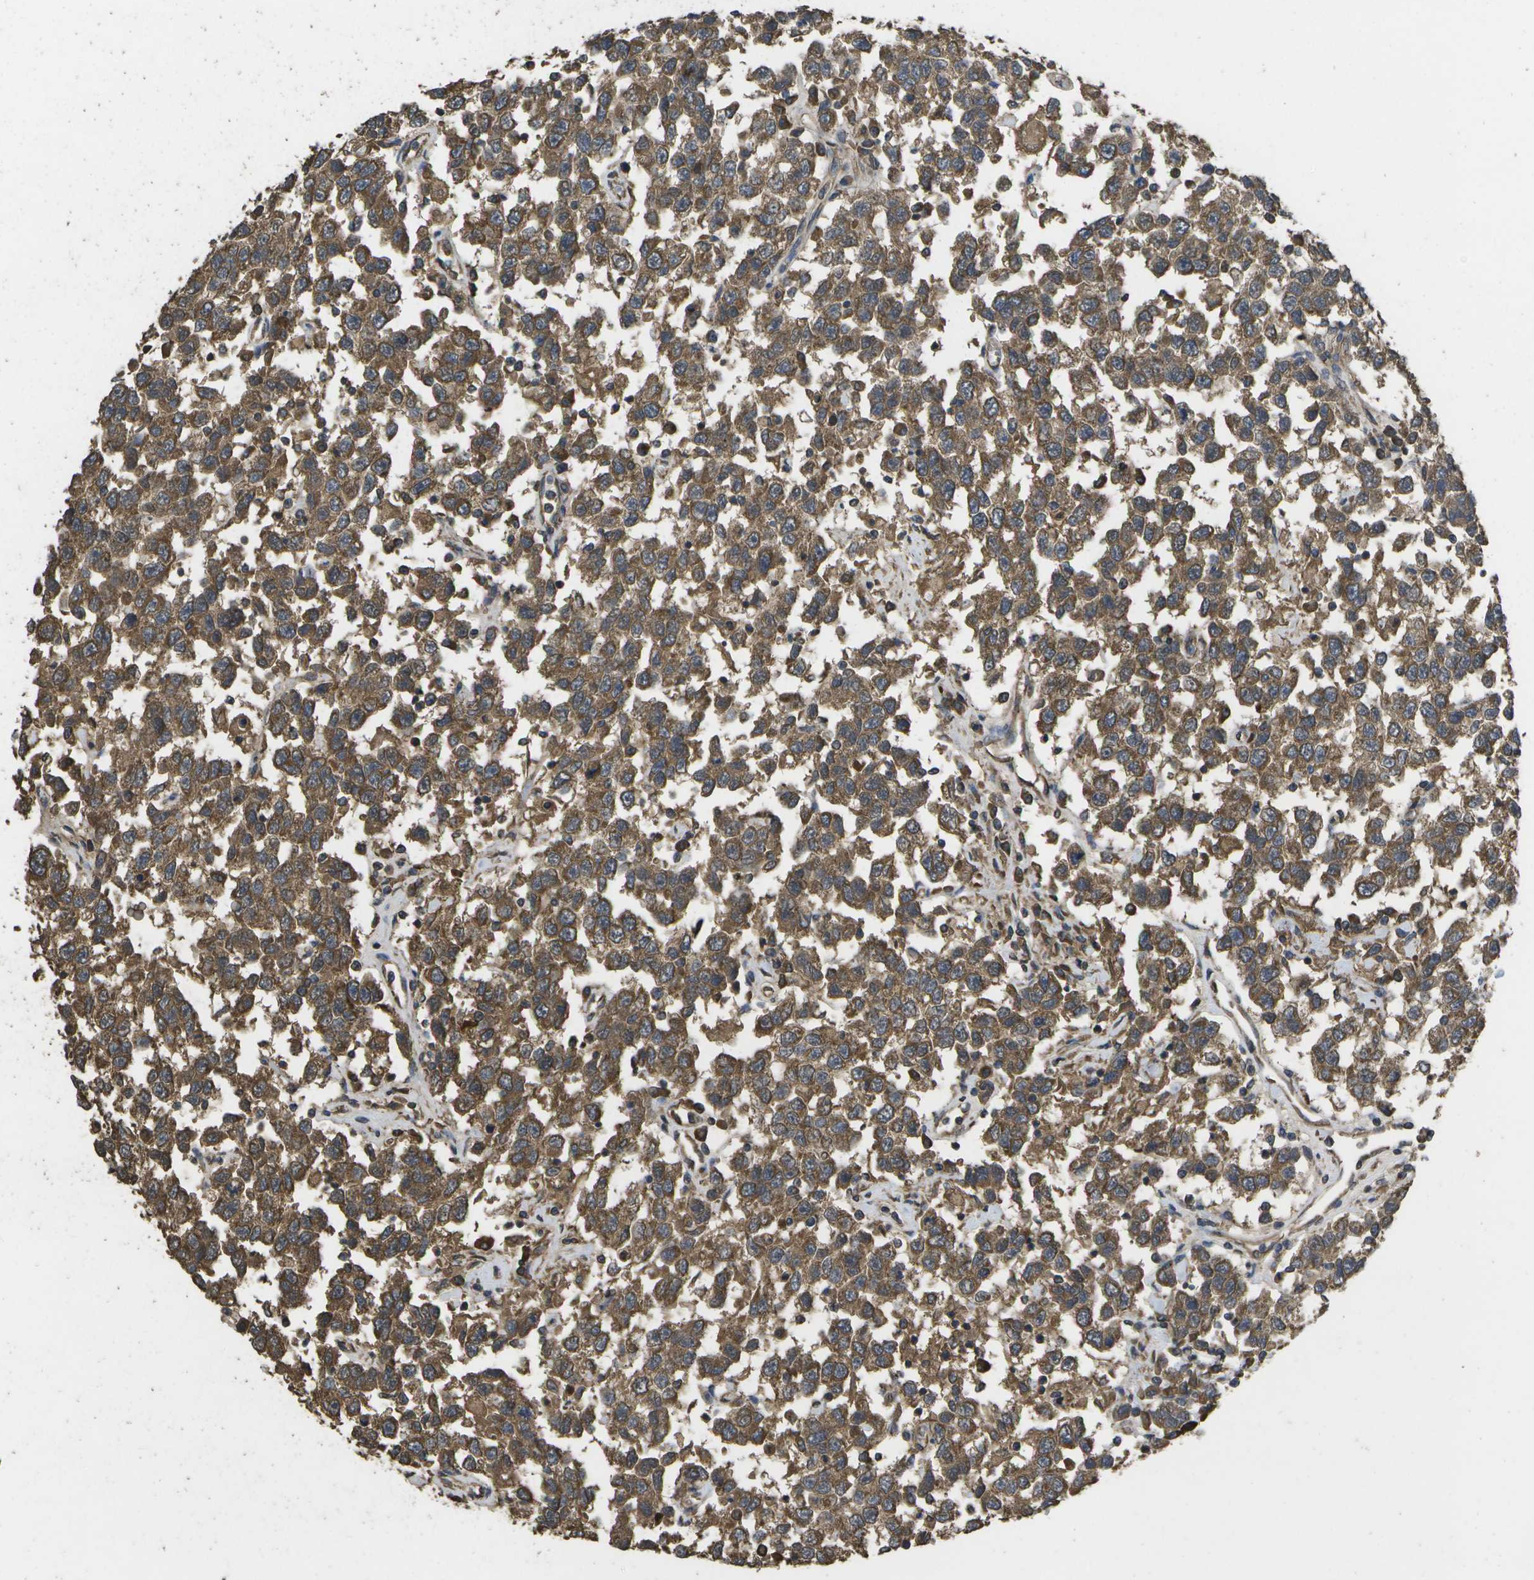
{"staining": {"intensity": "moderate", "quantity": ">75%", "location": "cytoplasmic/membranous"}, "tissue": "testis cancer", "cell_type": "Tumor cells", "image_type": "cancer", "snomed": [{"axis": "morphology", "description": "Seminoma, NOS"}, {"axis": "topography", "description": "Testis"}], "caption": "Immunohistochemical staining of seminoma (testis) displays medium levels of moderate cytoplasmic/membranous protein positivity in about >75% of tumor cells.", "gene": "SACS", "patient": {"sex": "male", "age": 41}}